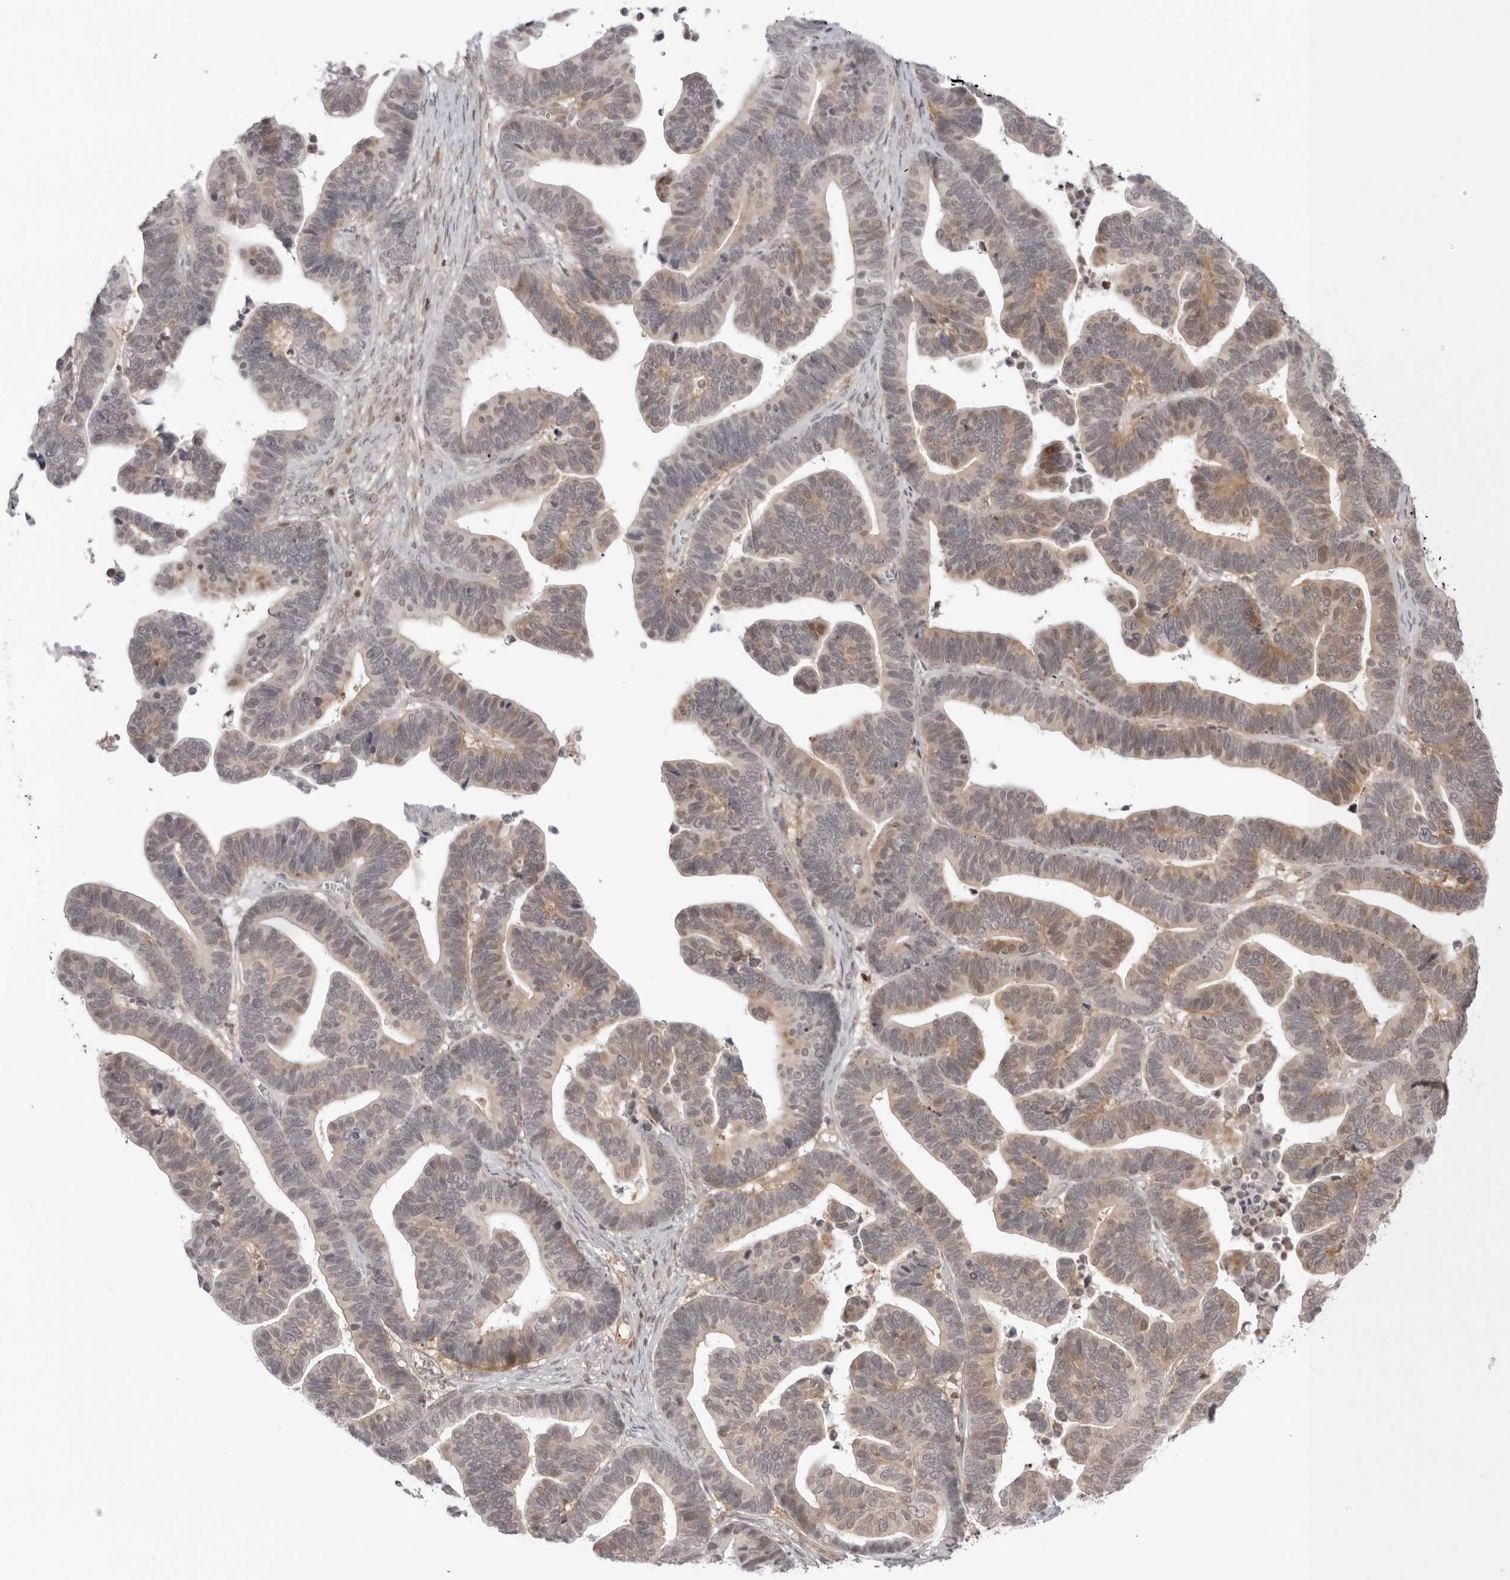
{"staining": {"intensity": "weak", "quantity": "25%-75%", "location": "cytoplasmic/membranous,nuclear"}, "tissue": "ovarian cancer", "cell_type": "Tumor cells", "image_type": "cancer", "snomed": [{"axis": "morphology", "description": "Cystadenocarcinoma, serous, NOS"}, {"axis": "topography", "description": "Ovary"}], "caption": "Immunohistochemistry (IHC) image of human ovarian cancer (serous cystadenocarcinoma) stained for a protein (brown), which reveals low levels of weak cytoplasmic/membranous and nuclear staining in about 25%-75% of tumor cells.", "gene": "RNF146", "patient": {"sex": "female", "age": 56}}